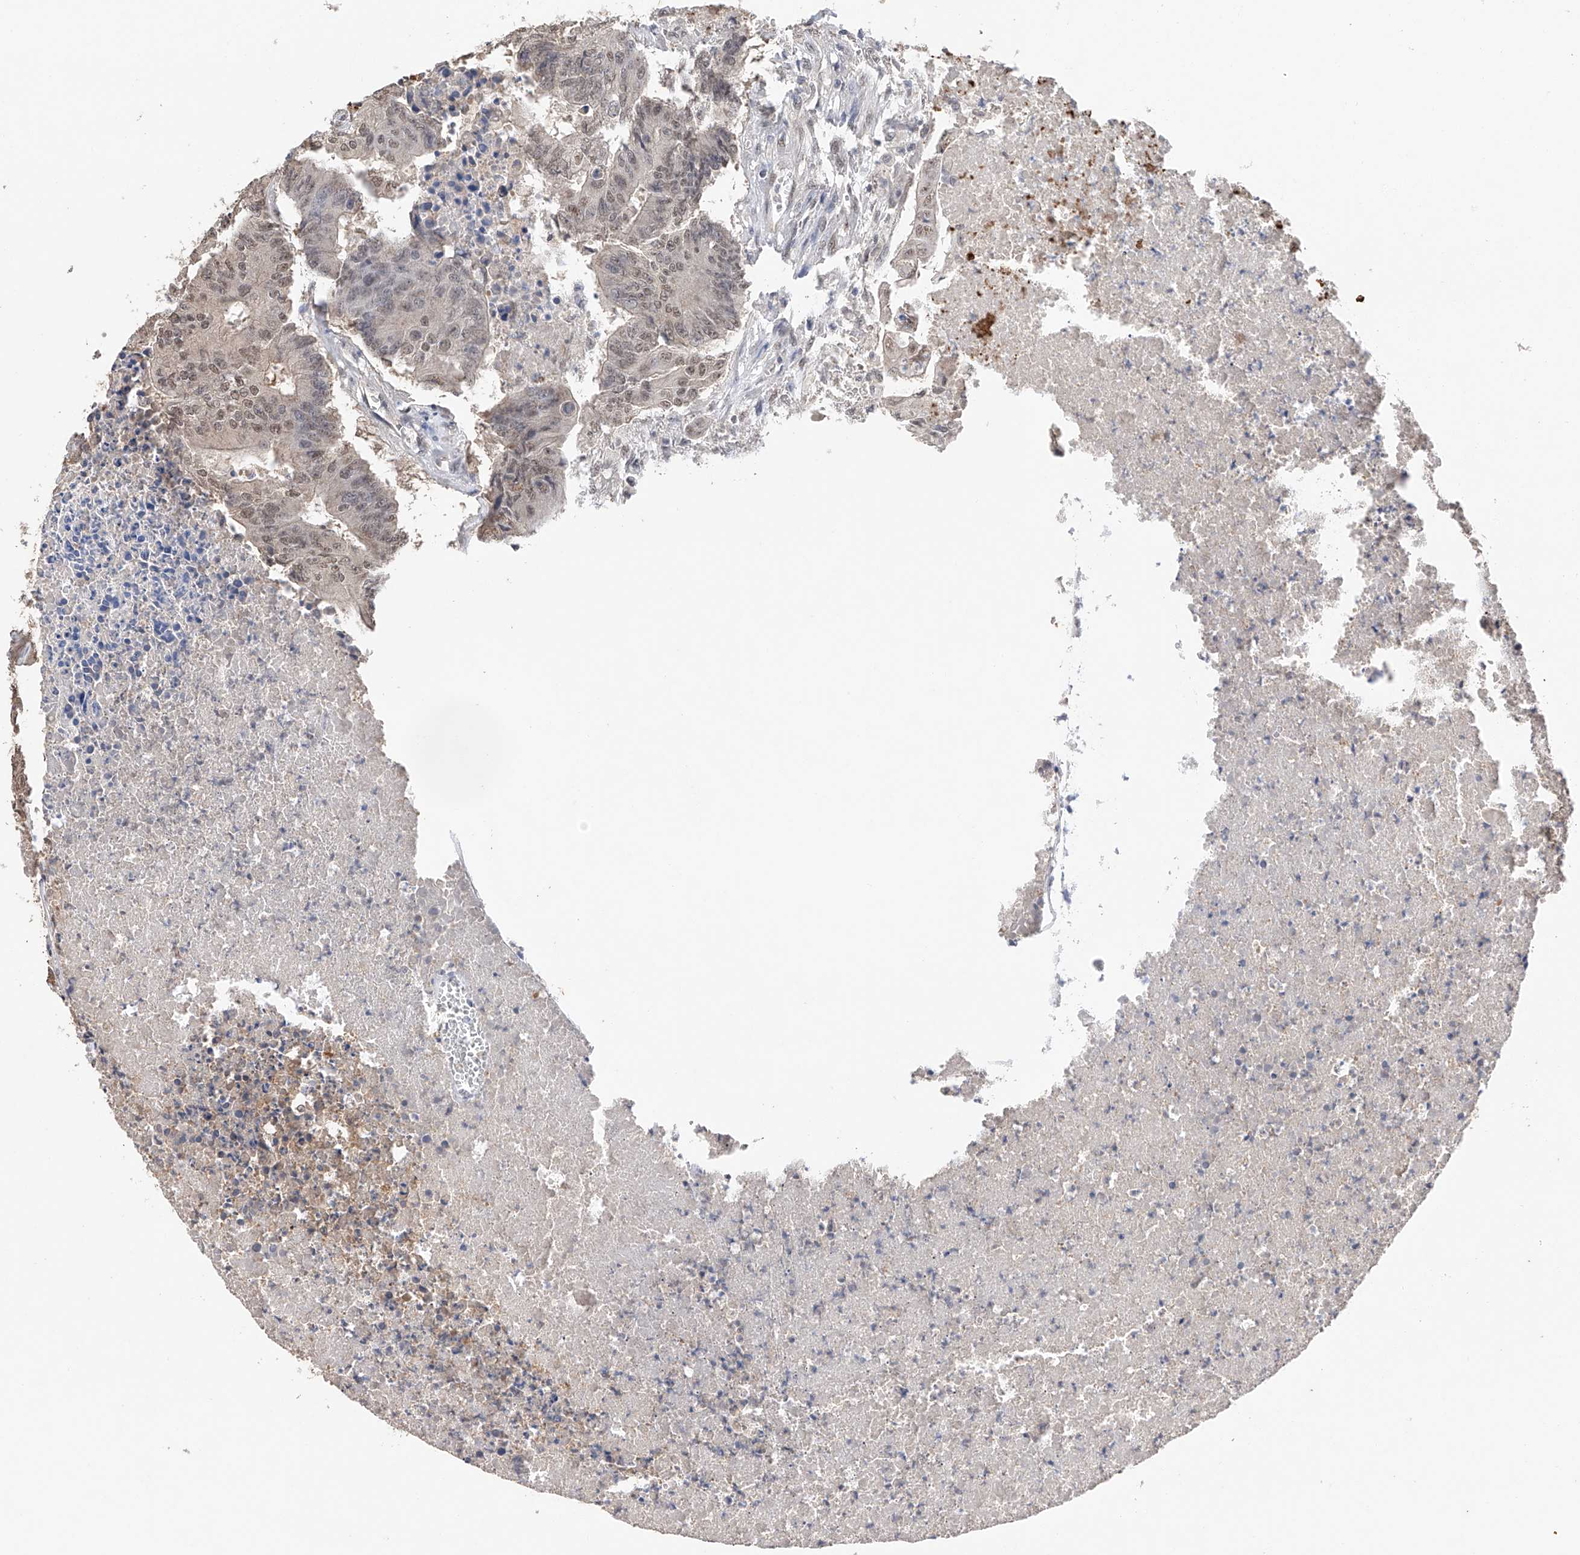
{"staining": {"intensity": "weak", "quantity": ">75%", "location": "nuclear"}, "tissue": "colorectal cancer", "cell_type": "Tumor cells", "image_type": "cancer", "snomed": [{"axis": "morphology", "description": "Adenocarcinoma, NOS"}, {"axis": "topography", "description": "Colon"}], "caption": "Immunohistochemistry (IHC) histopathology image of colorectal cancer stained for a protein (brown), which demonstrates low levels of weak nuclear staining in about >75% of tumor cells.", "gene": "DMAP1", "patient": {"sex": "male", "age": 87}}